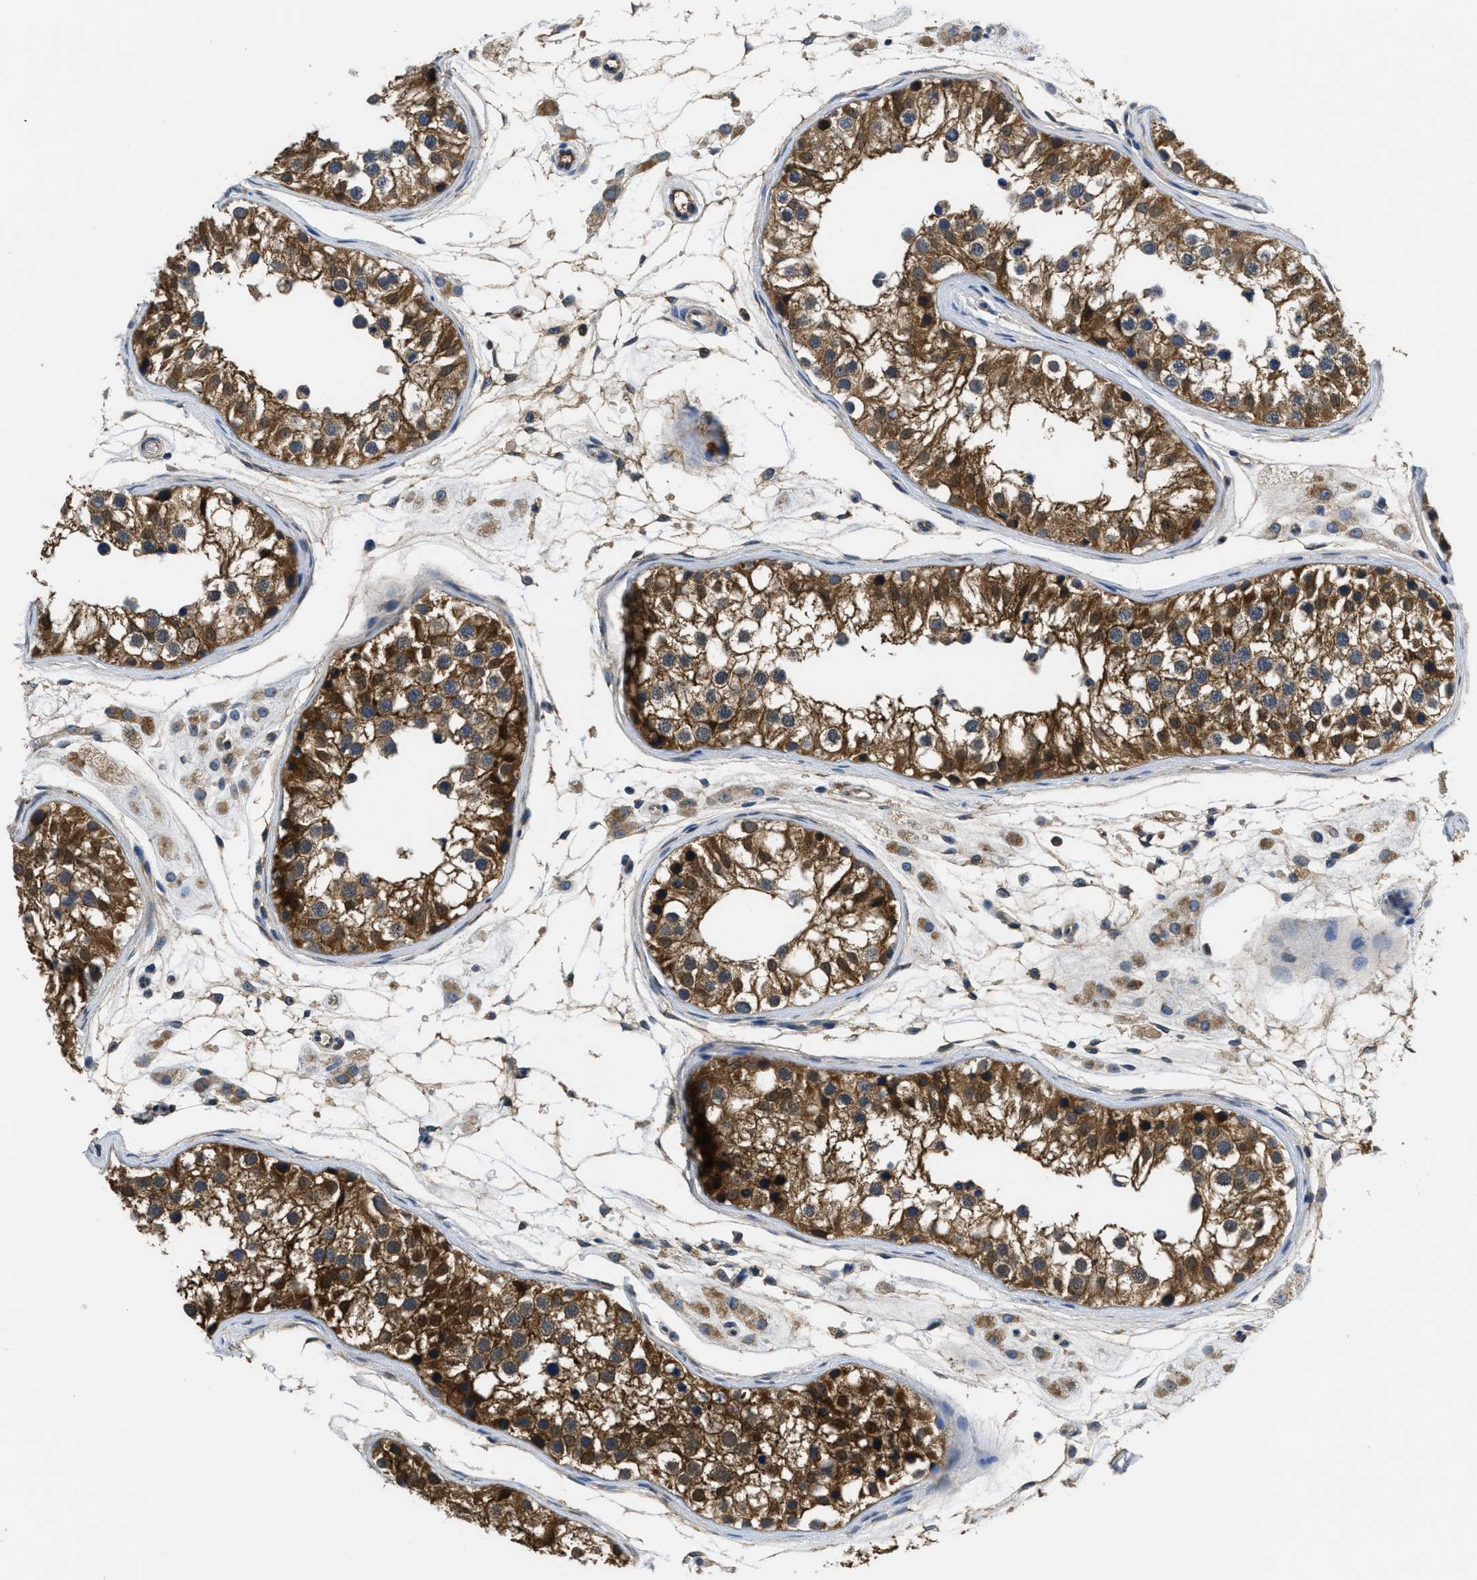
{"staining": {"intensity": "strong", "quantity": ">75%", "location": "cytoplasmic/membranous"}, "tissue": "testis", "cell_type": "Cells in seminiferous ducts", "image_type": "normal", "snomed": [{"axis": "morphology", "description": "Normal tissue, NOS"}, {"axis": "morphology", "description": "Adenocarcinoma, metastatic, NOS"}, {"axis": "topography", "description": "Testis"}], "caption": "Protein expression analysis of benign testis reveals strong cytoplasmic/membranous expression in approximately >75% of cells in seminiferous ducts. (DAB (3,3'-diaminobenzidine) IHC with brightfield microscopy, high magnification).", "gene": "GALK1", "patient": {"sex": "male", "age": 26}}